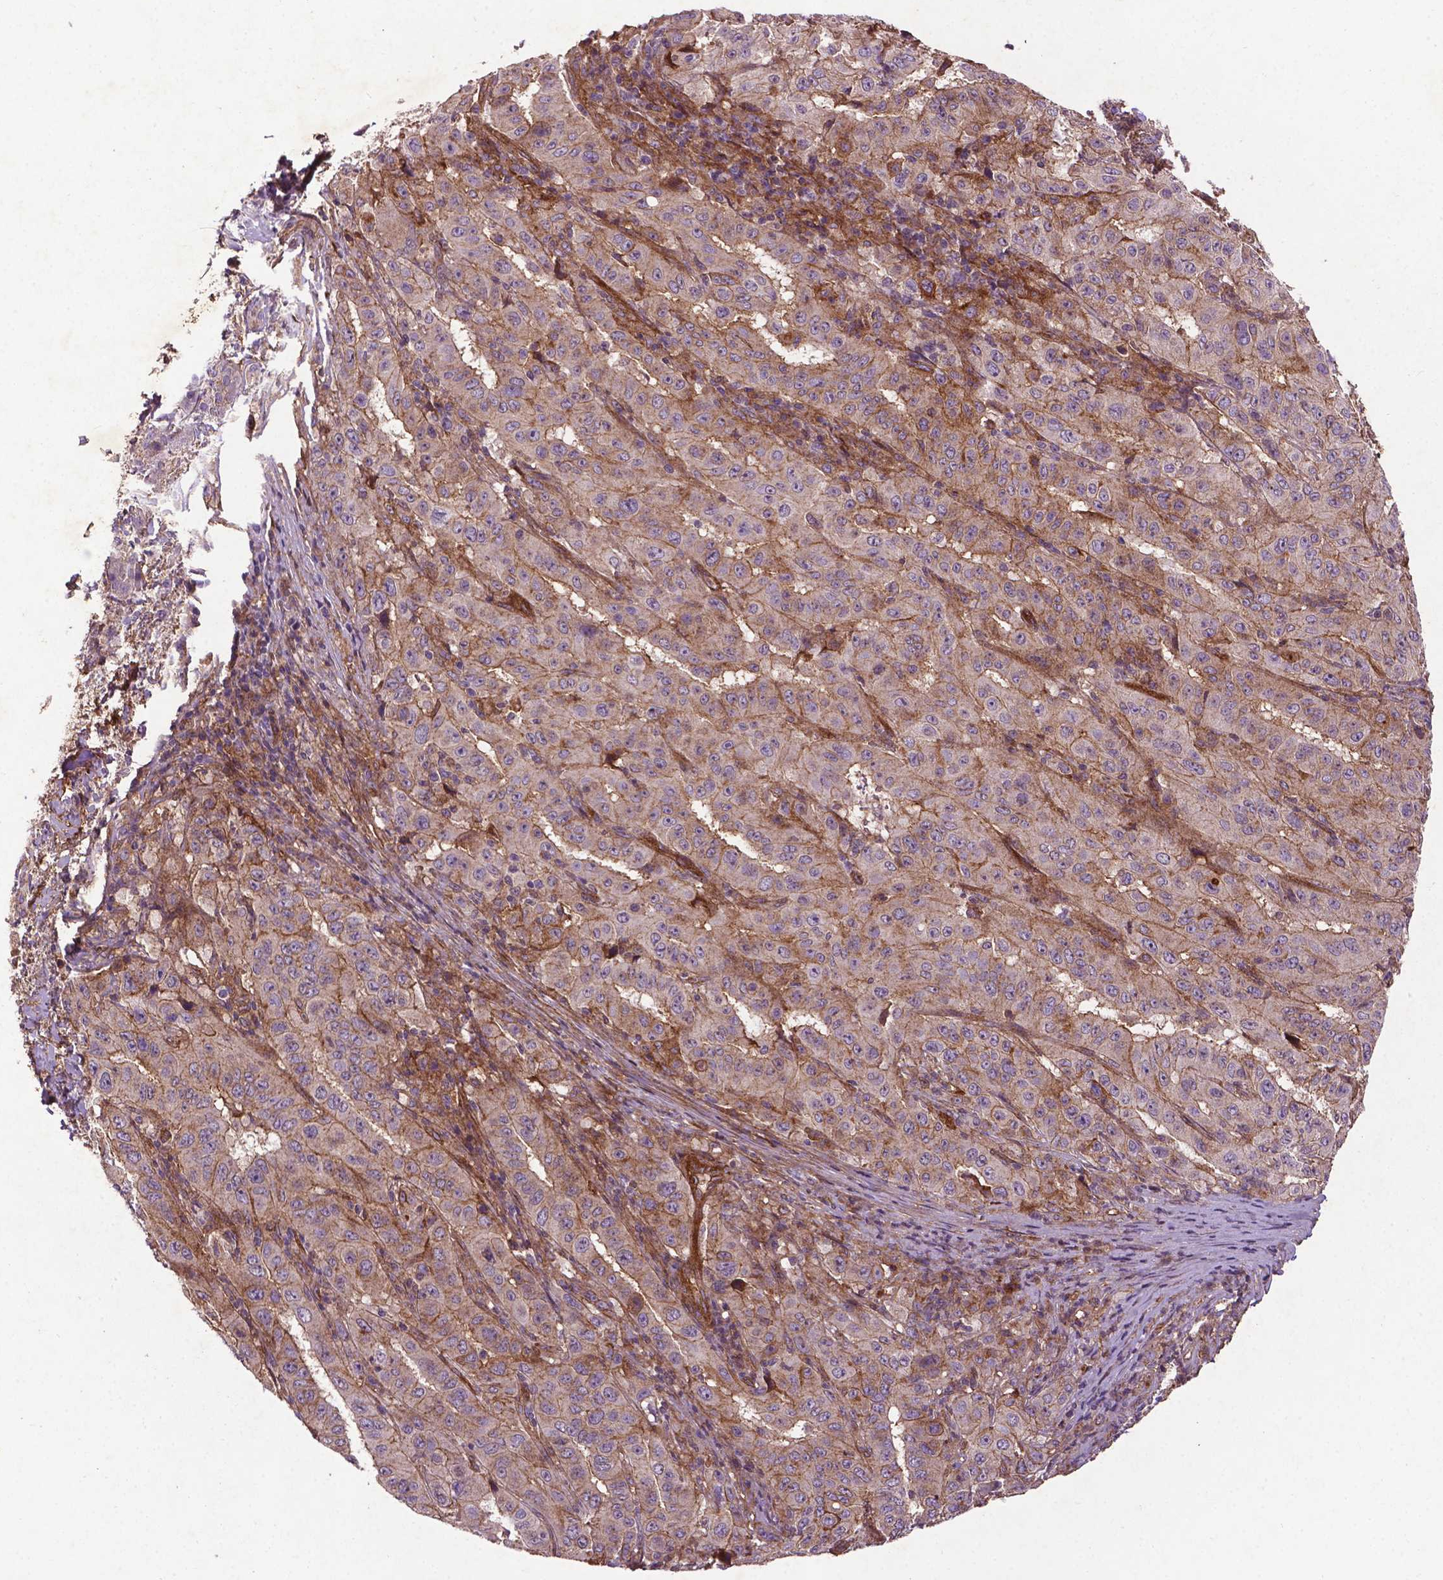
{"staining": {"intensity": "weak", "quantity": "25%-75%", "location": "cytoplasmic/membranous"}, "tissue": "pancreatic cancer", "cell_type": "Tumor cells", "image_type": "cancer", "snomed": [{"axis": "morphology", "description": "Adenocarcinoma, NOS"}, {"axis": "topography", "description": "Pancreas"}], "caption": "Tumor cells exhibit low levels of weak cytoplasmic/membranous expression in about 25%-75% of cells in pancreatic cancer.", "gene": "RRAS", "patient": {"sex": "male", "age": 63}}